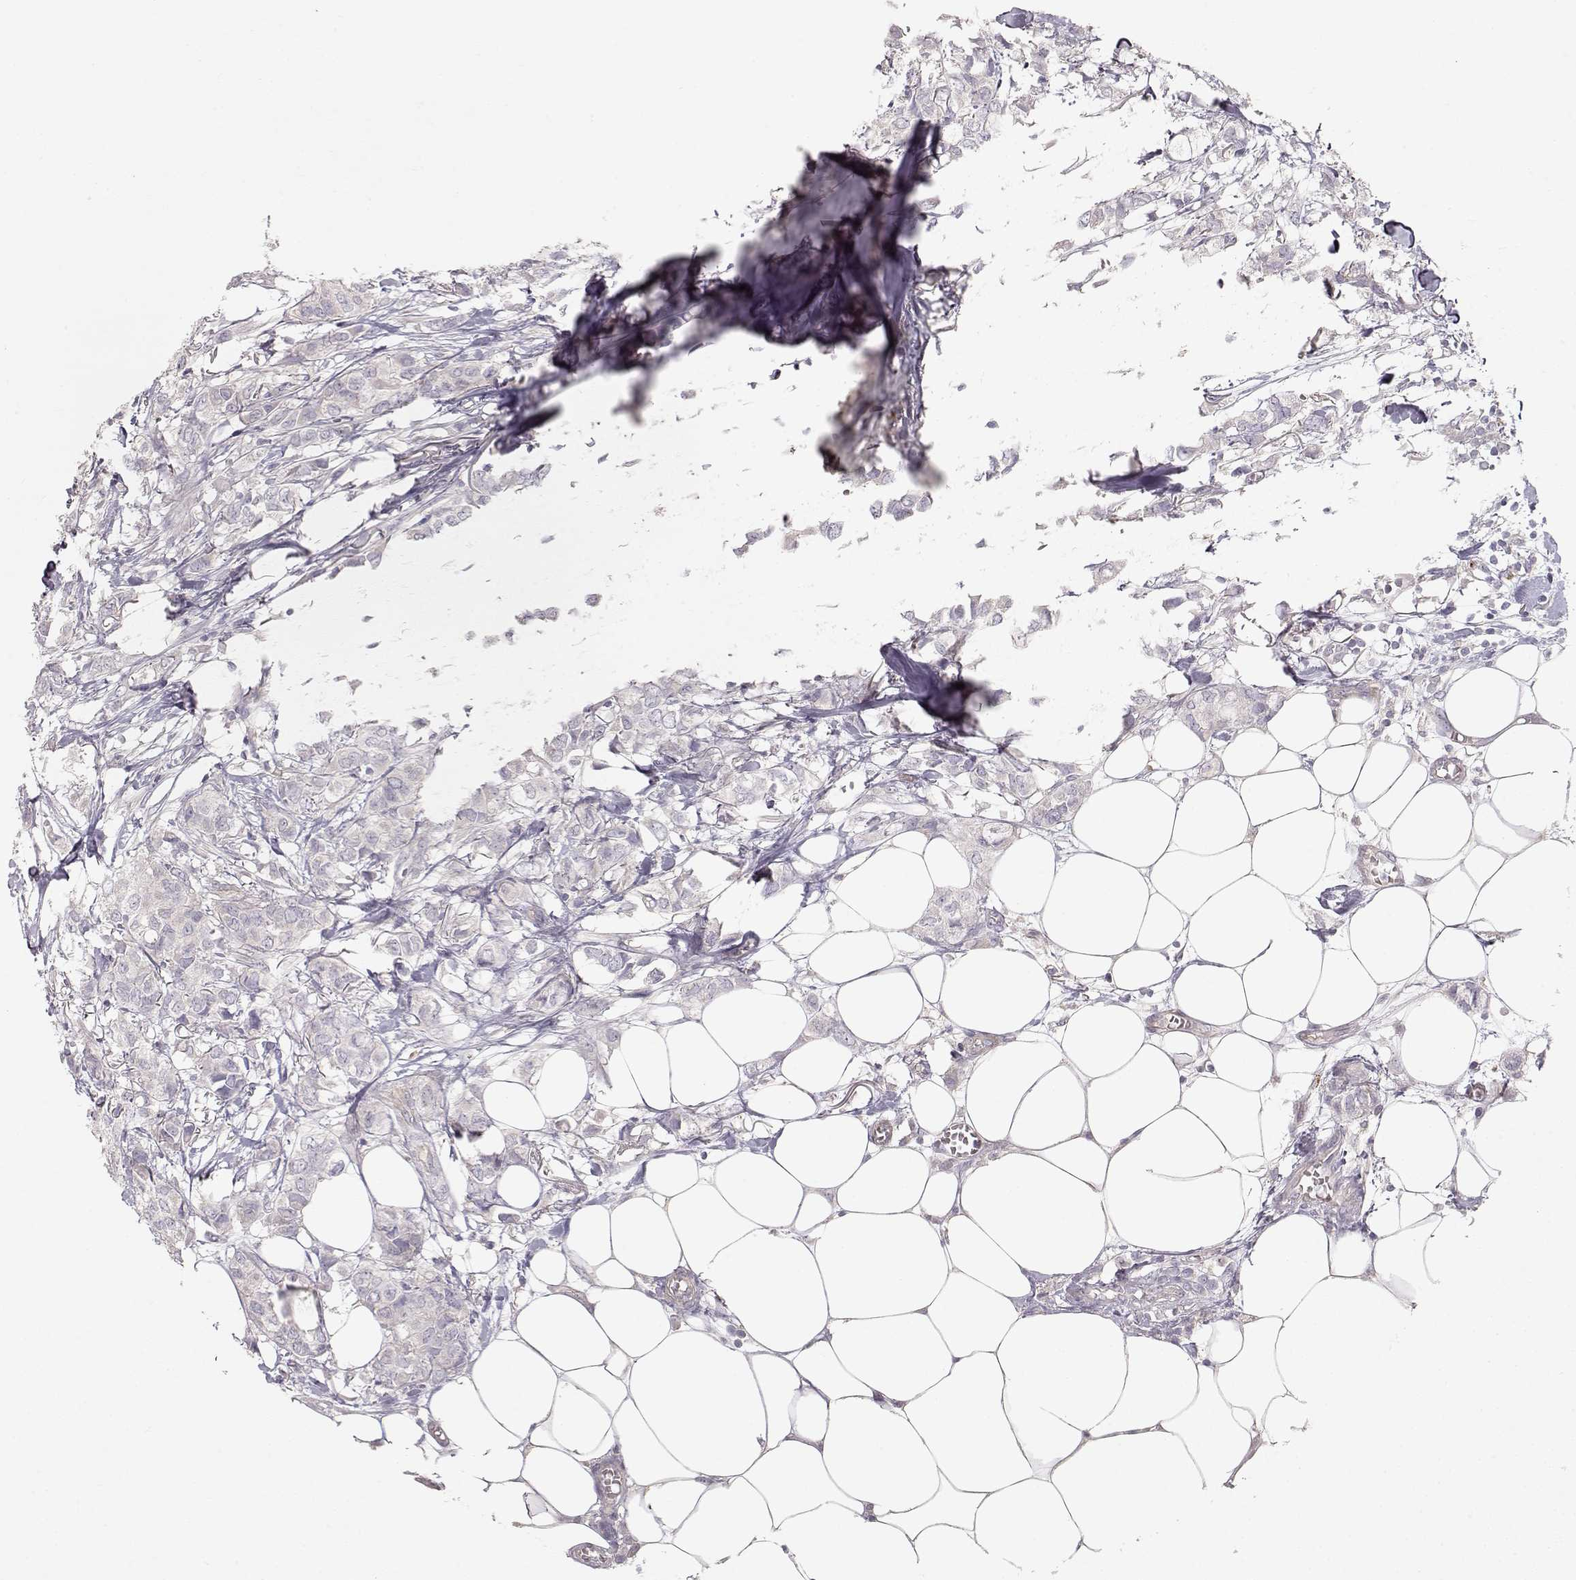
{"staining": {"intensity": "negative", "quantity": "none", "location": "none"}, "tissue": "breast cancer", "cell_type": "Tumor cells", "image_type": "cancer", "snomed": [{"axis": "morphology", "description": "Duct carcinoma"}, {"axis": "topography", "description": "Breast"}], "caption": "Tumor cells show no significant positivity in breast cancer.", "gene": "ARHGAP8", "patient": {"sex": "female", "age": 85}}